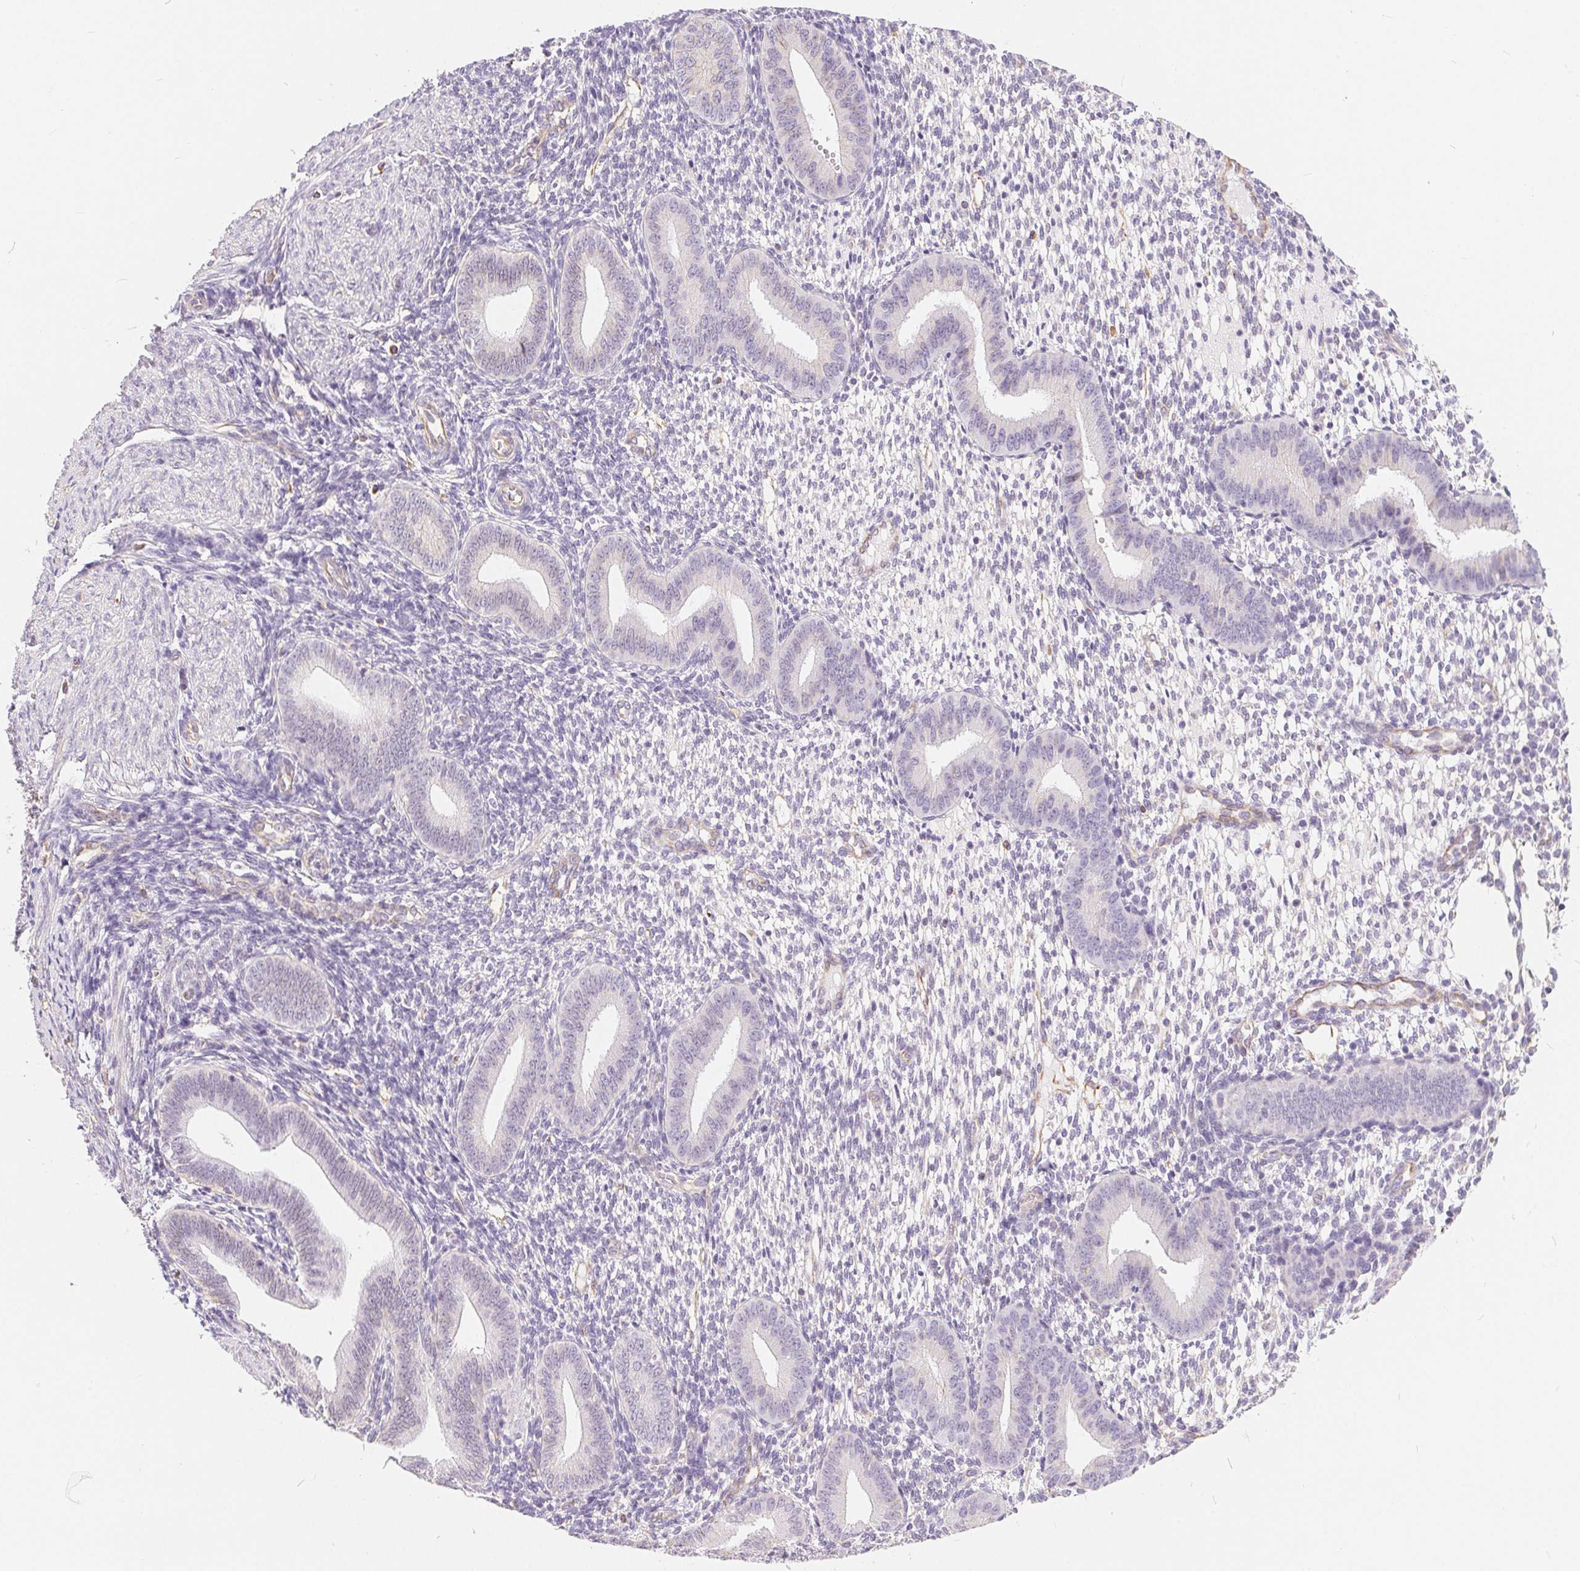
{"staining": {"intensity": "negative", "quantity": "none", "location": "none"}, "tissue": "endometrium", "cell_type": "Cells in endometrial stroma", "image_type": "normal", "snomed": [{"axis": "morphology", "description": "Normal tissue, NOS"}, {"axis": "topography", "description": "Endometrium"}], "caption": "DAB (3,3'-diaminobenzidine) immunohistochemical staining of normal human endometrium shows no significant expression in cells in endometrial stroma.", "gene": "GFAP", "patient": {"sex": "female", "age": 40}}